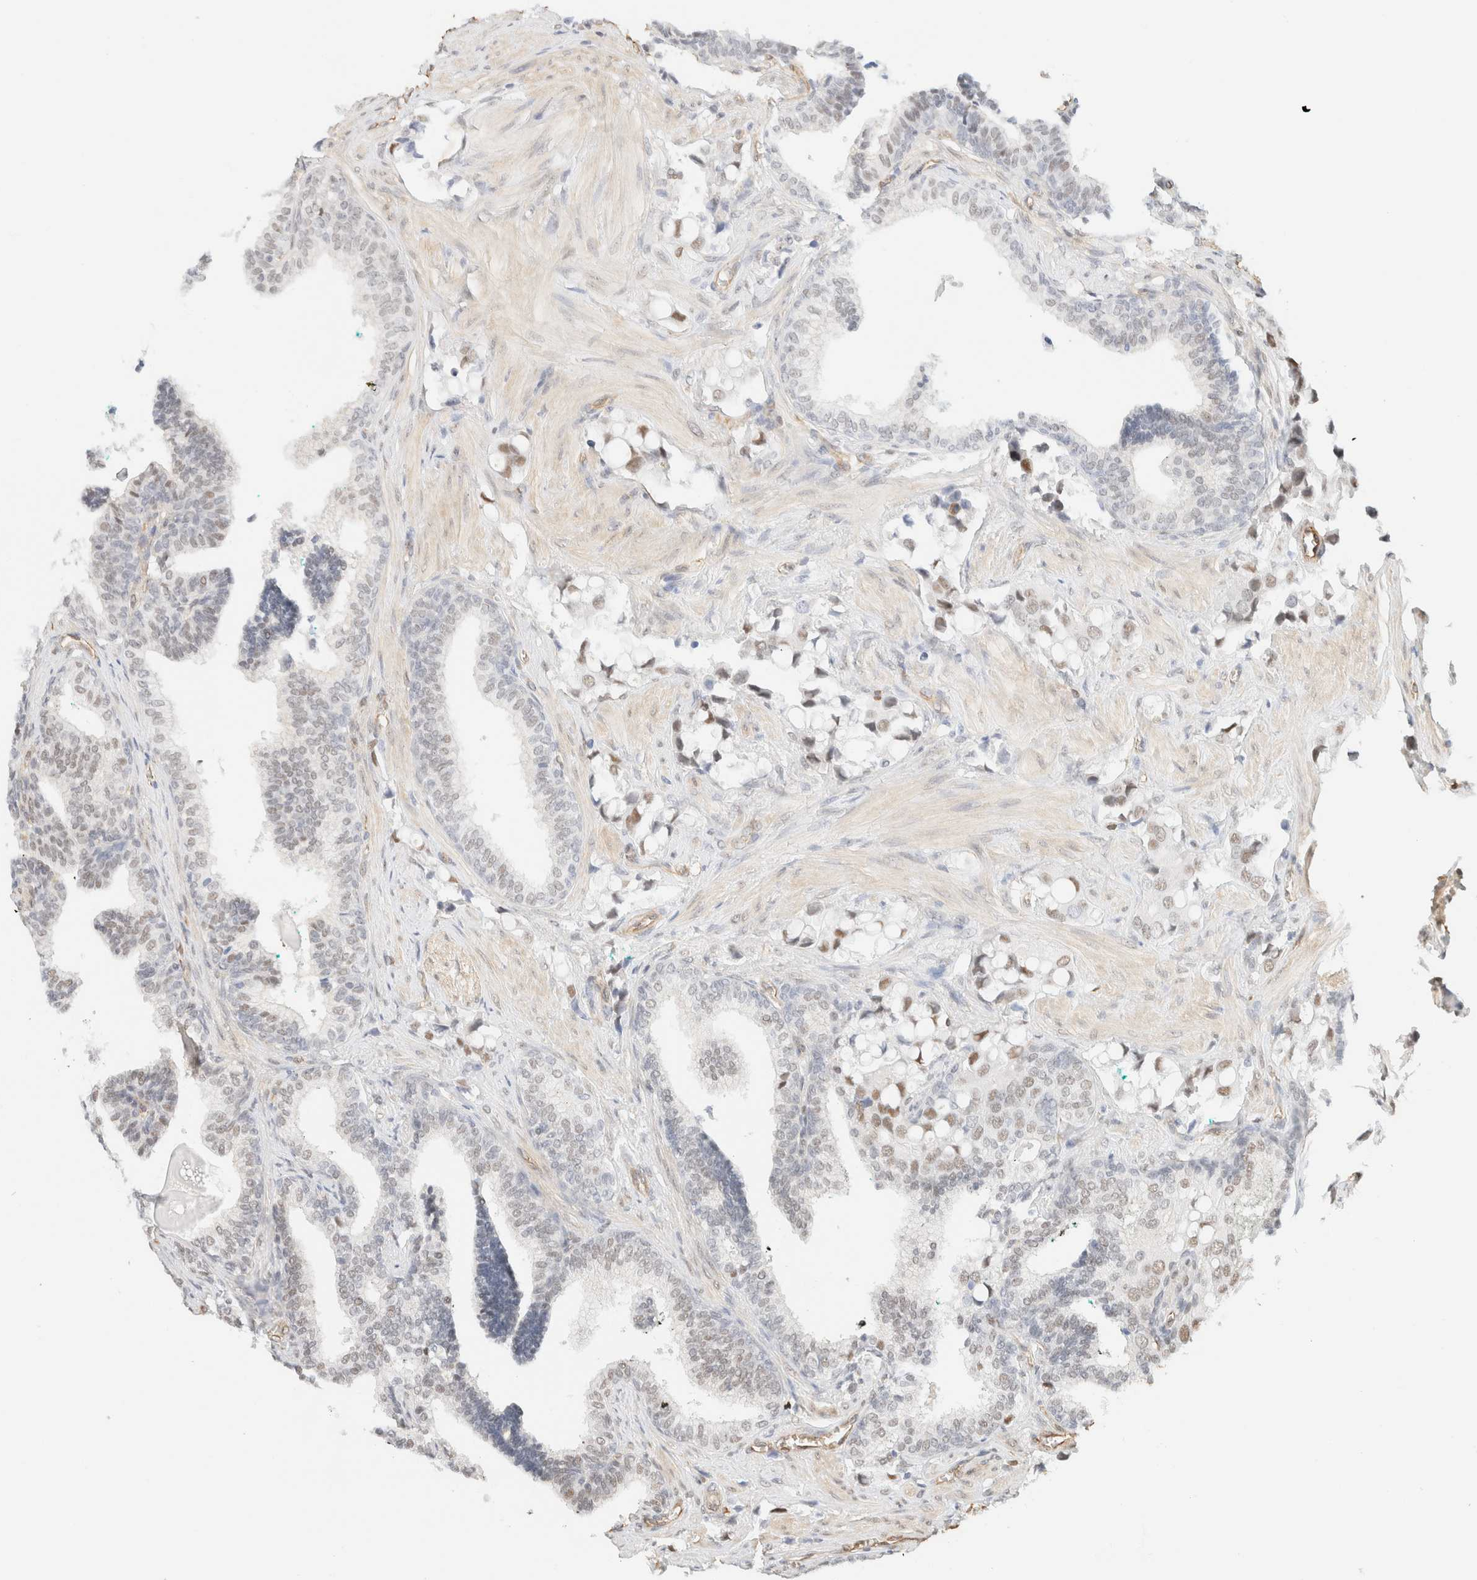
{"staining": {"intensity": "weak", "quantity": "<25%", "location": "nuclear"}, "tissue": "prostate cancer", "cell_type": "Tumor cells", "image_type": "cancer", "snomed": [{"axis": "morphology", "description": "Adenocarcinoma, High grade"}, {"axis": "topography", "description": "Prostate"}], "caption": "Immunohistochemistry of prostate cancer displays no positivity in tumor cells.", "gene": "ARID5A", "patient": {"sex": "male", "age": 52}}